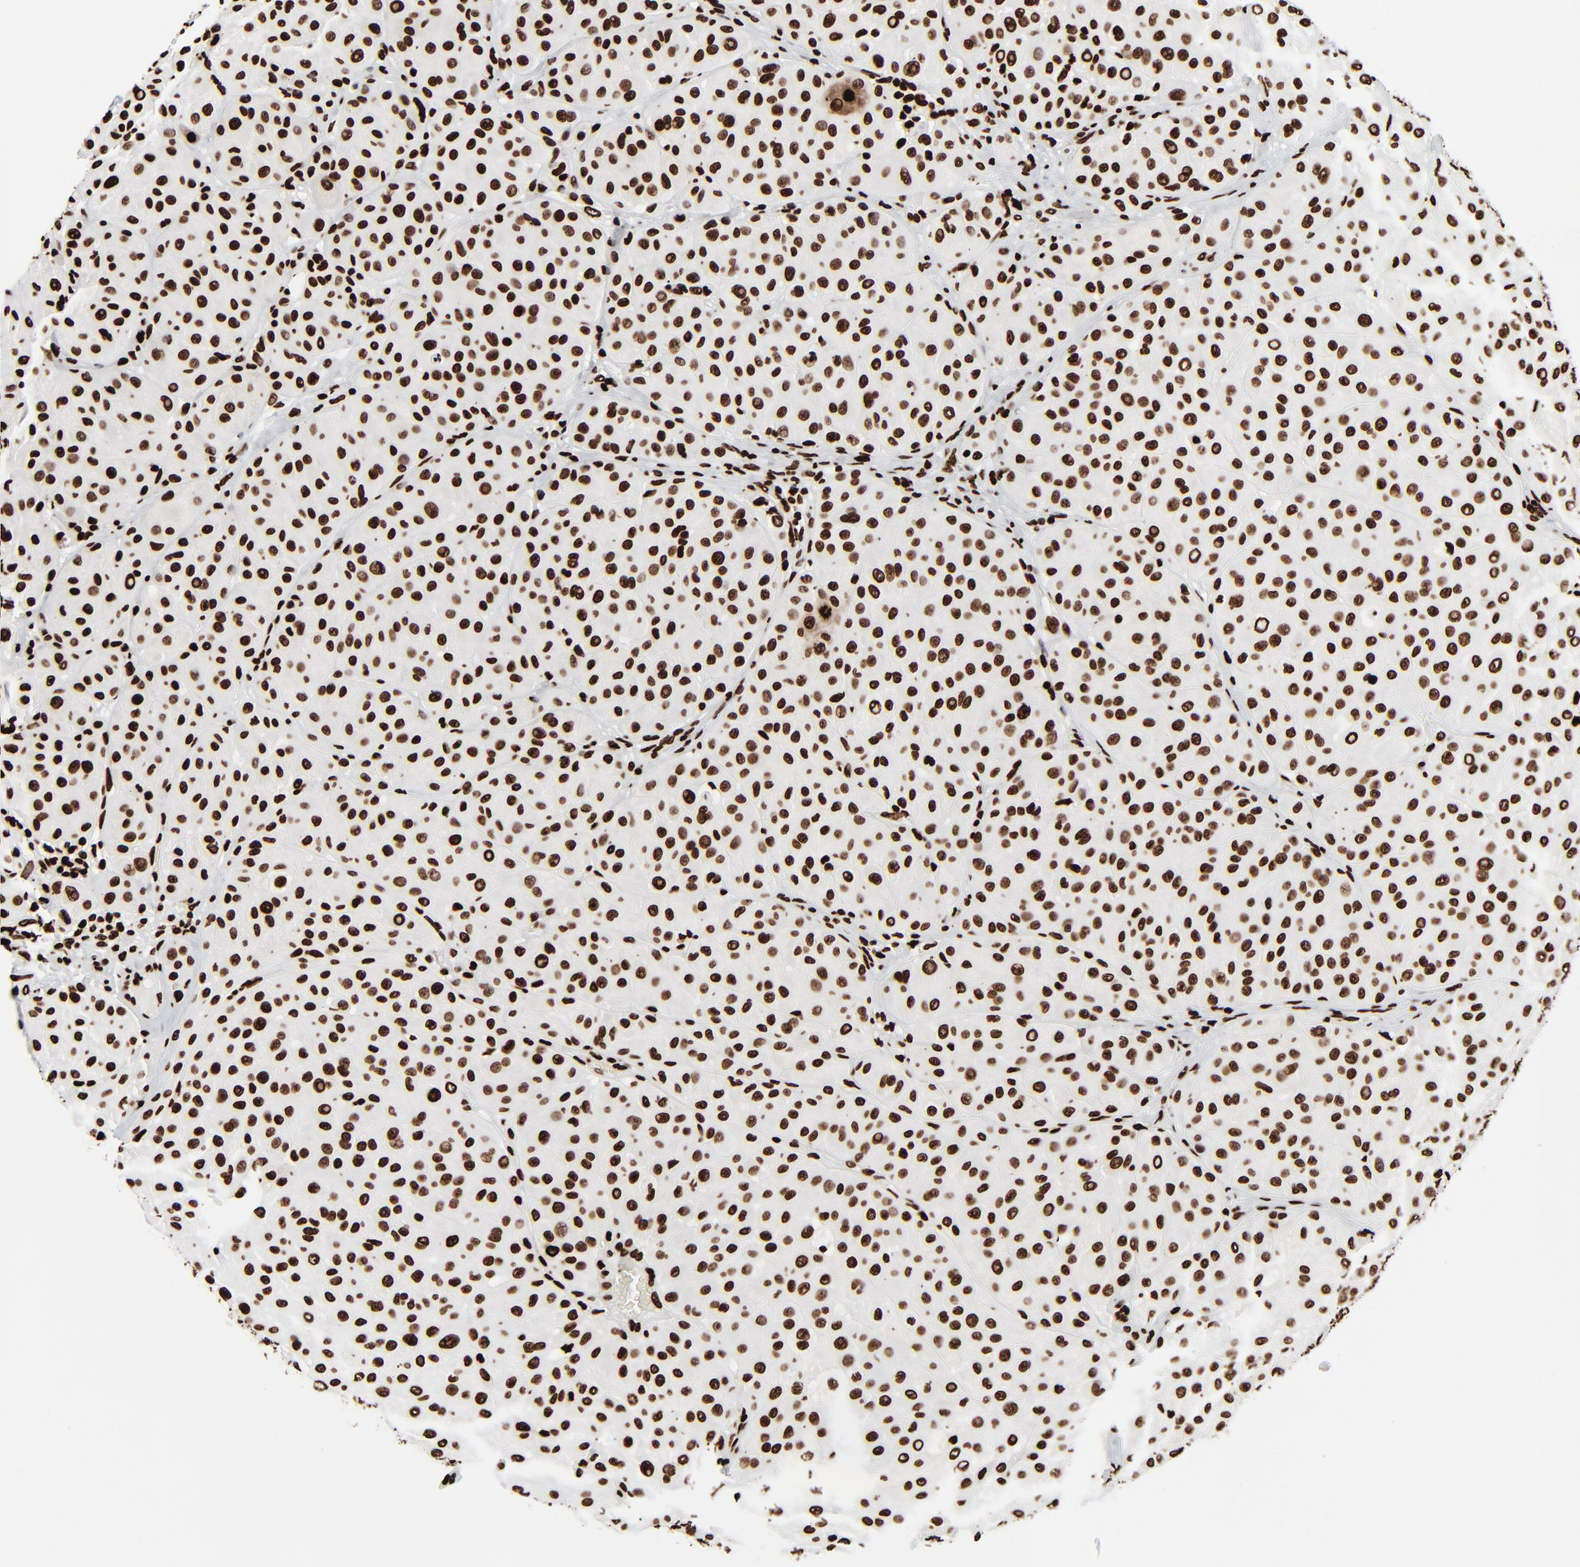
{"staining": {"intensity": "strong", "quantity": ">75%", "location": "nuclear"}, "tissue": "melanoma", "cell_type": "Tumor cells", "image_type": "cancer", "snomed": [{"axis": "morphology", "description": "Normal tissue, NOS"}, {"axis": "morphology", "description": "Malignant melanoma, Metastatic site"}, {"axis": "topography", "description": "Skin"}], "caption": "This micrograph demonstrates IHC staining of malignant melanoma (metastatic site), with high strong nuclear positivity in about >75% of tumor cells.", "gene": "H3-4", "patient": {"sex": "male", "age": 41}}